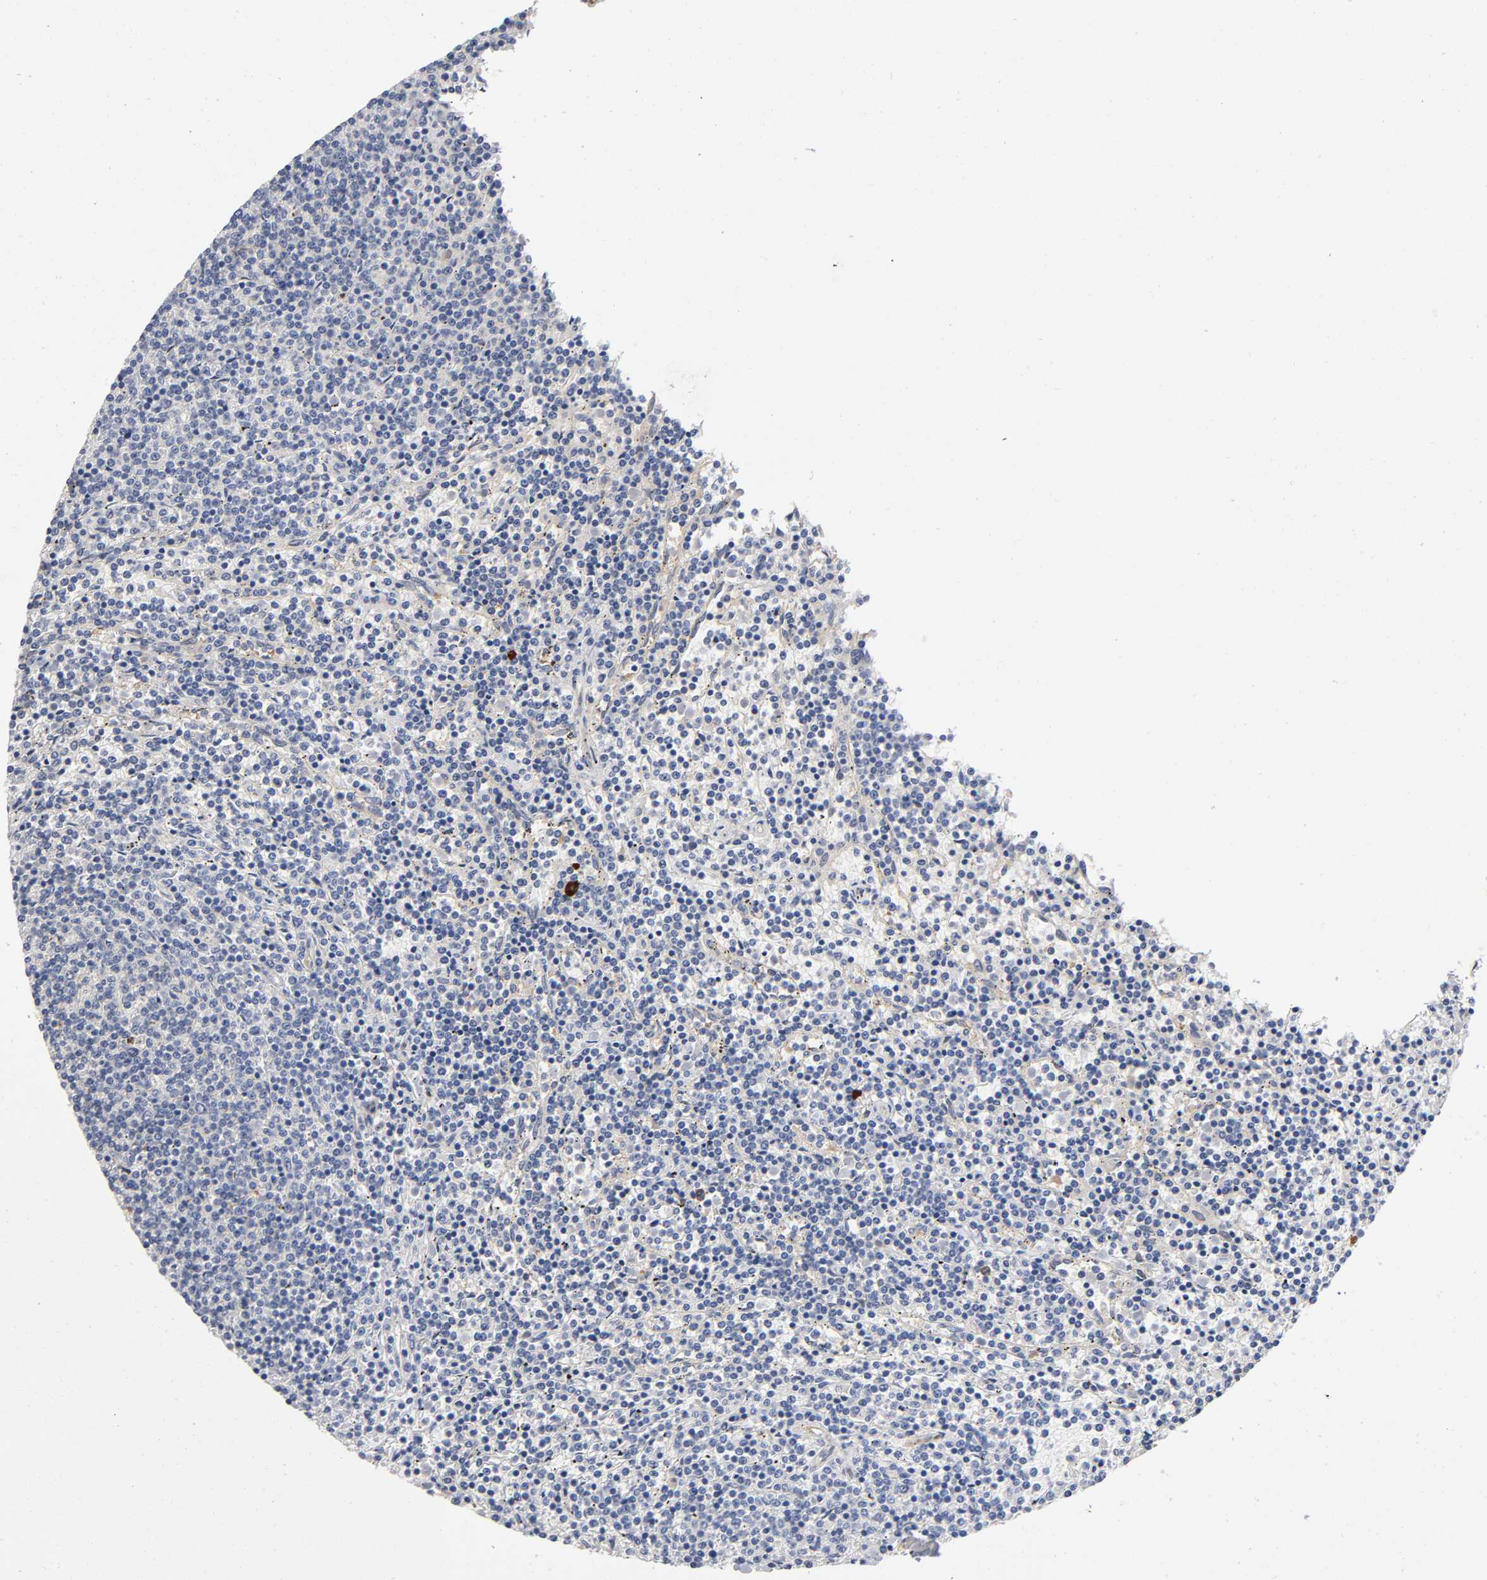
{"staining": {"intensity": "negative", "quantity": "none", "location": "none"}, "tissue": "lymphoma", "cell_type": "Tumor cells", "image_type": "cancer", "snomed": [{"axis": "morphology", "description": "Malignant lymphoma, non-Hodgkin's type, Low grade"}, {"axis": "topography", "description": "Spleen"}], "caption": "DAB immunohistochemical staining of human low-grade malignant lymphoma, non-Hodgkin's type demonstrates no significant staining in tumor cells.", "gene": "NOVA1", "patient": {"sex": "female", "age": 50}}